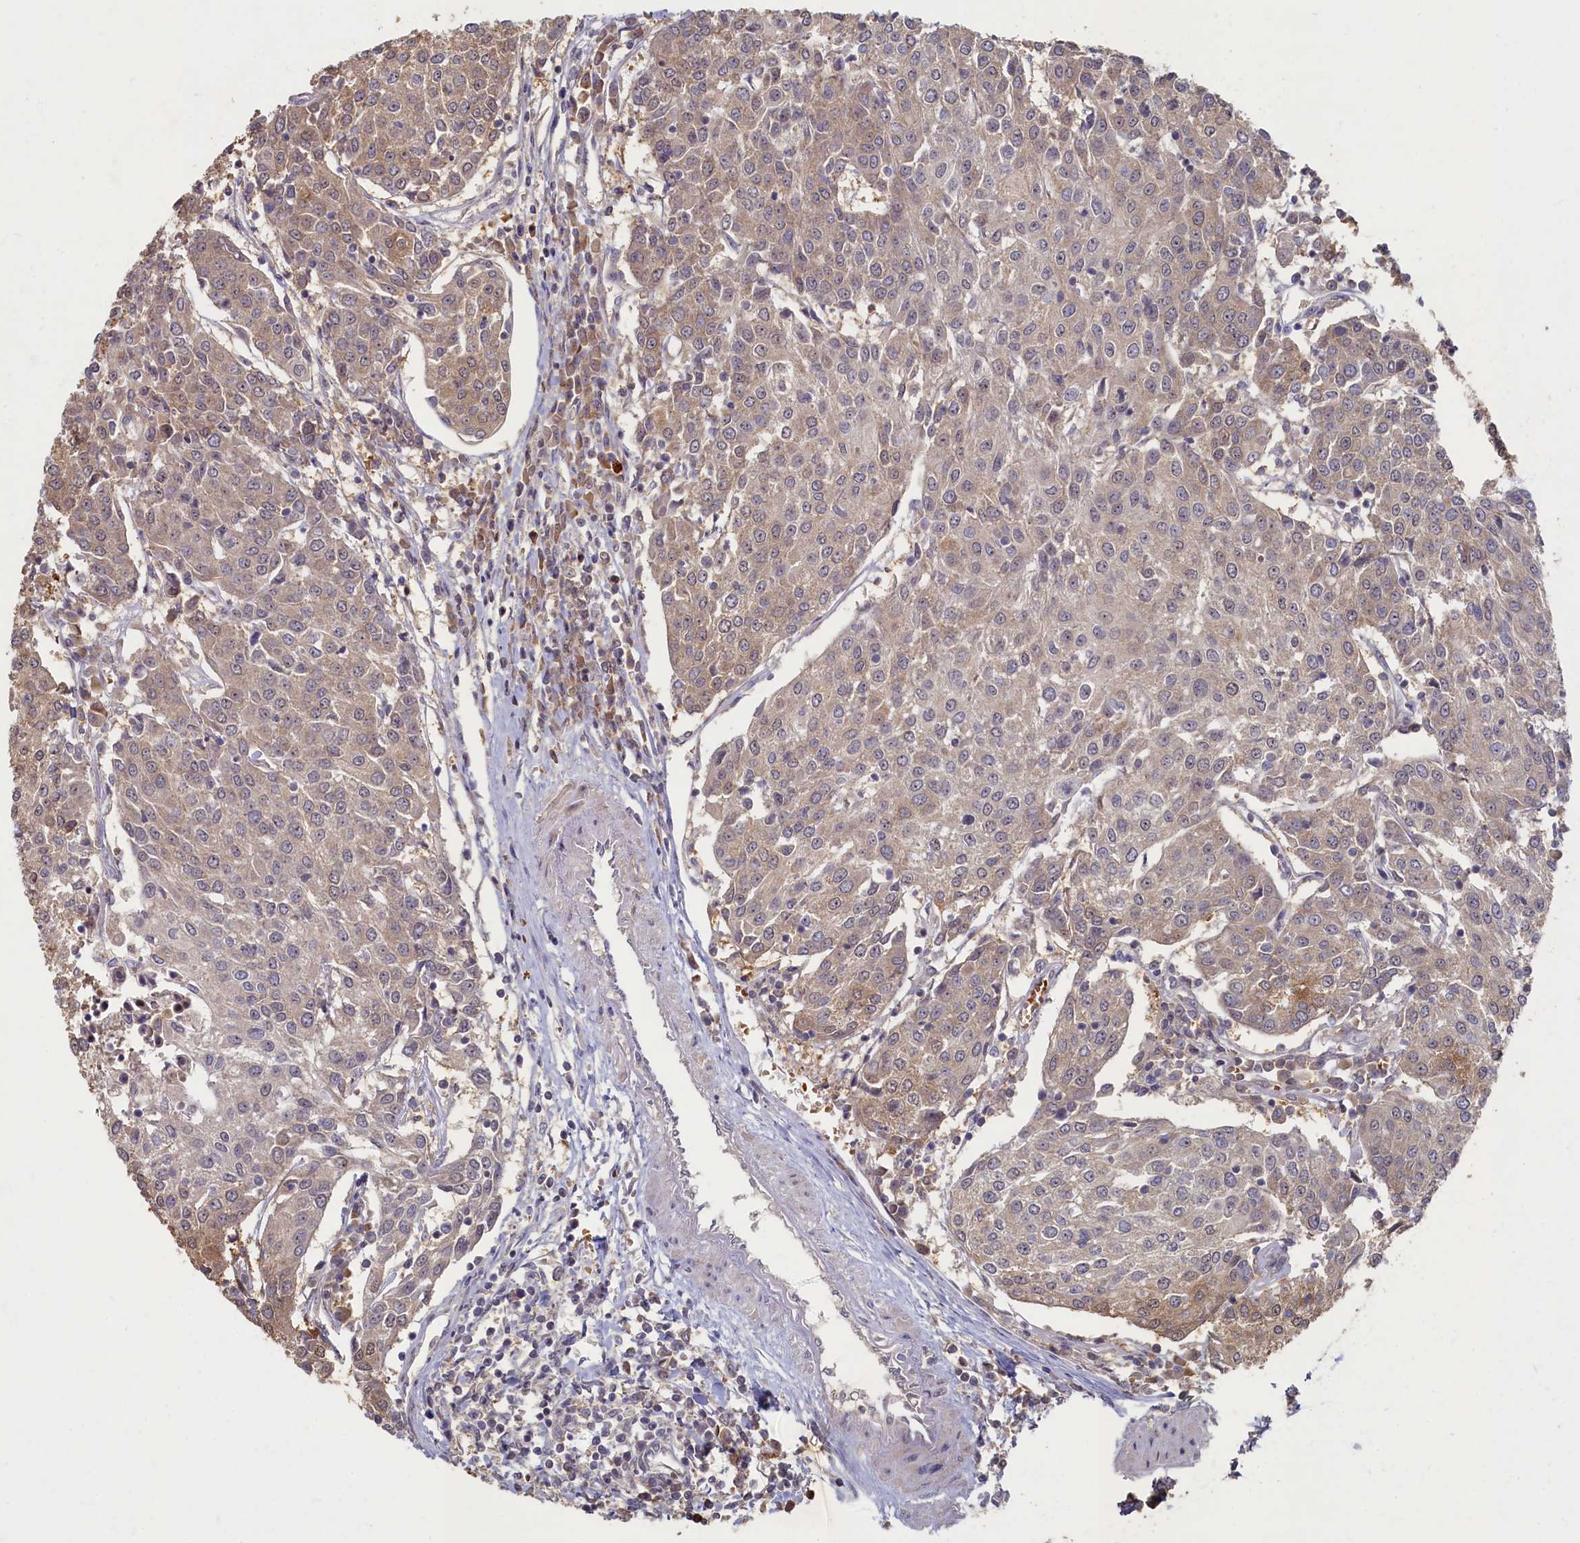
{"staining": {"intensity": "weak", "quantity": ">75%", "location": "cytoplasmic/membranous"}, "tissue": "urothelial cancer", "cell_type": "Tumor cells", "image_type": "cancer", "snomed": [{"axis": "morphology", "description": "Urothelial carcinoma, High grade"}, {"axis": "topography", "description": "Urinary bladder"}], "caption": "Weak cytoplasmic/membranous protein staining is present in approximately >75% of tumor cells in high-grade urothelial carcinoma.", "gene": "HUNK", "patient": {"sex": "female", "age": 85}}